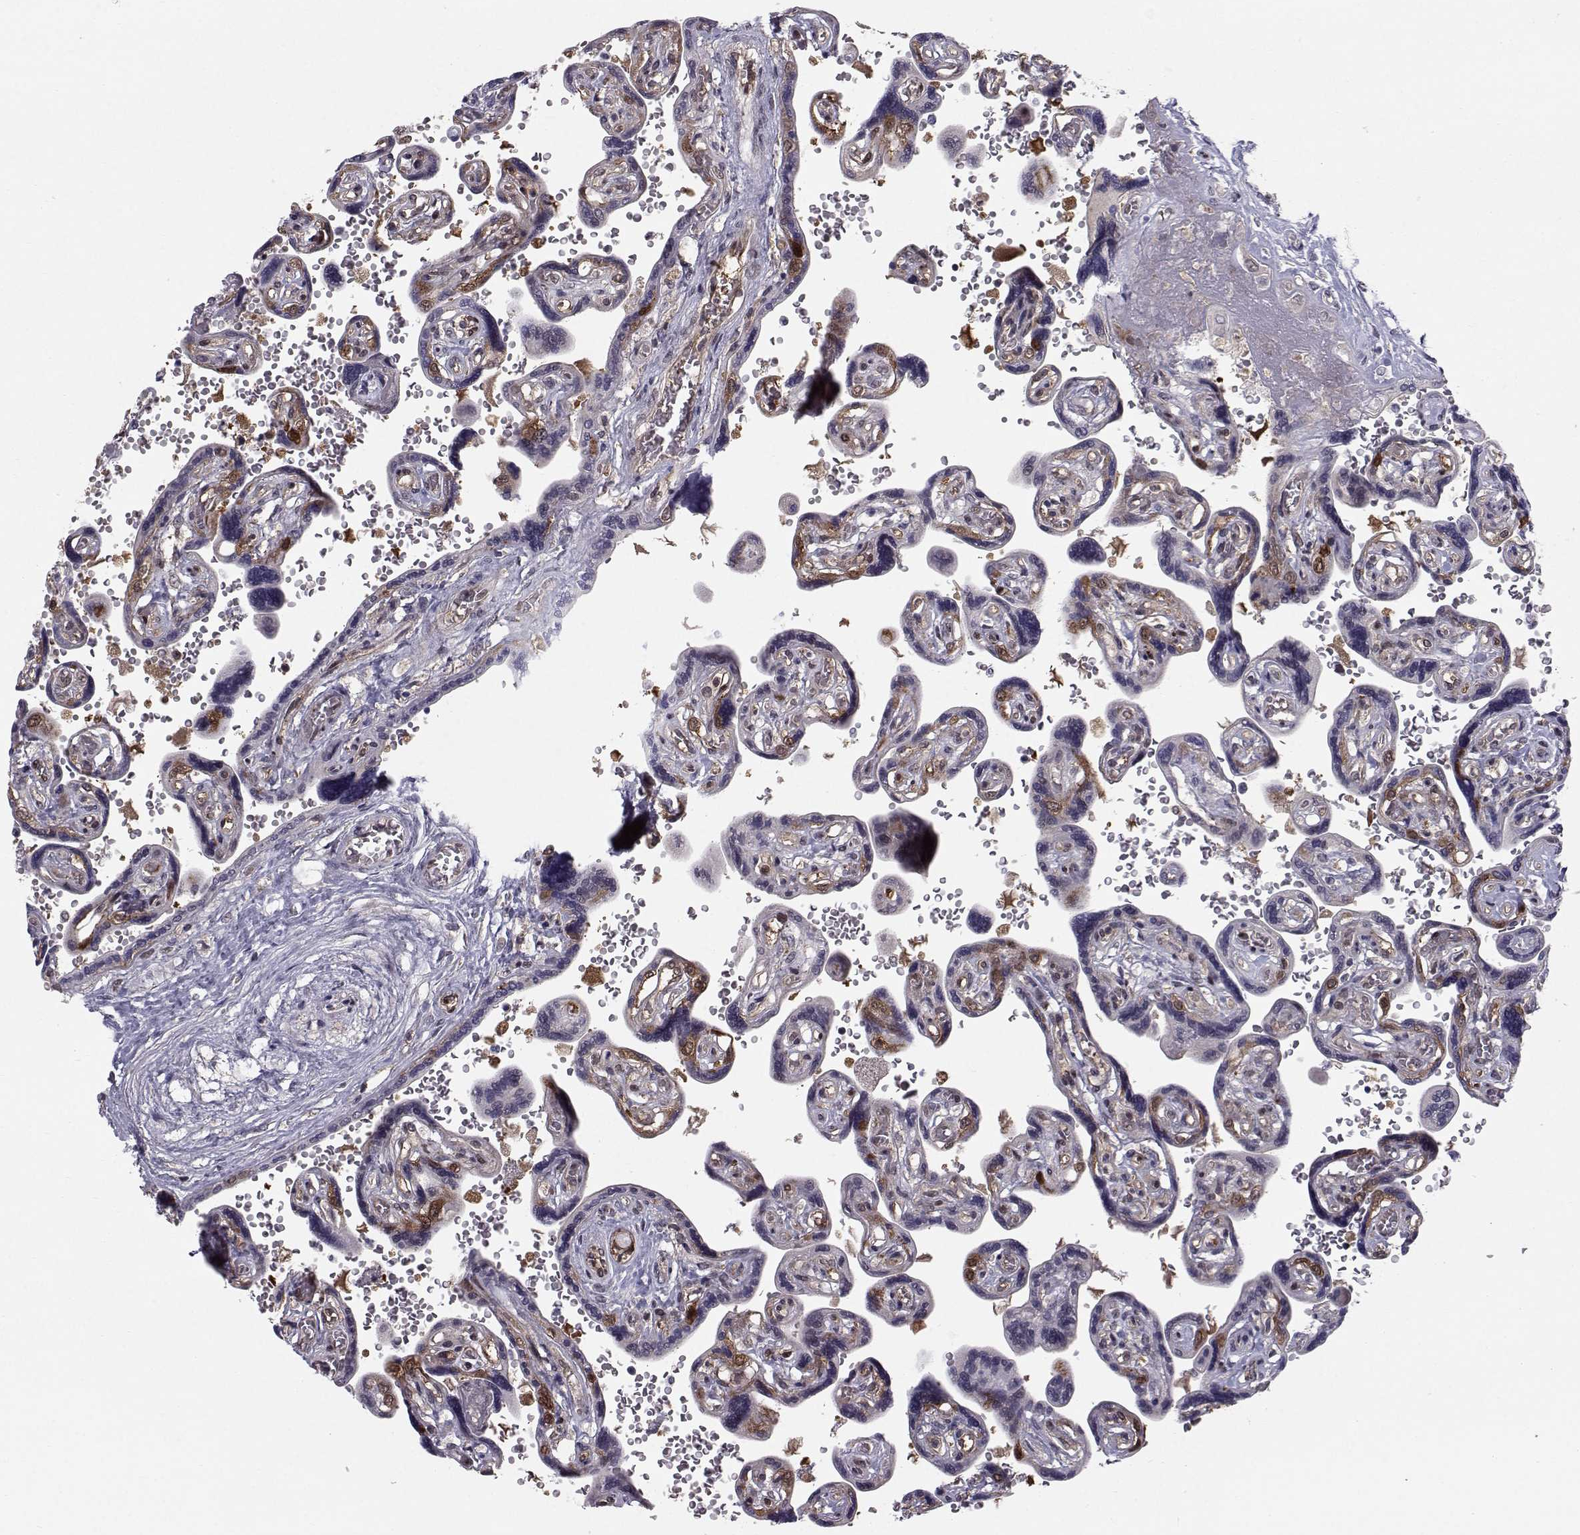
{"staining": {"intensity": "negative", "quantity": "none", "location": "none"}, "tissue": "placenta", "cell_type": "Decidual cells", "image_type": "normal", "snomed": [{"axis": "morphology", "description": "Normal tissue, NOS"}, {"axis": "topography", "description": "Placenta"}], "caption": "A high-resolution histopathology image shows immunohistochemistry (IHC) staining of unremarkable placenta, which reveals no significant expression in decidual cells.", "gene": "HSP90AB1", "patient": {"sex": "female", "age": 32}}